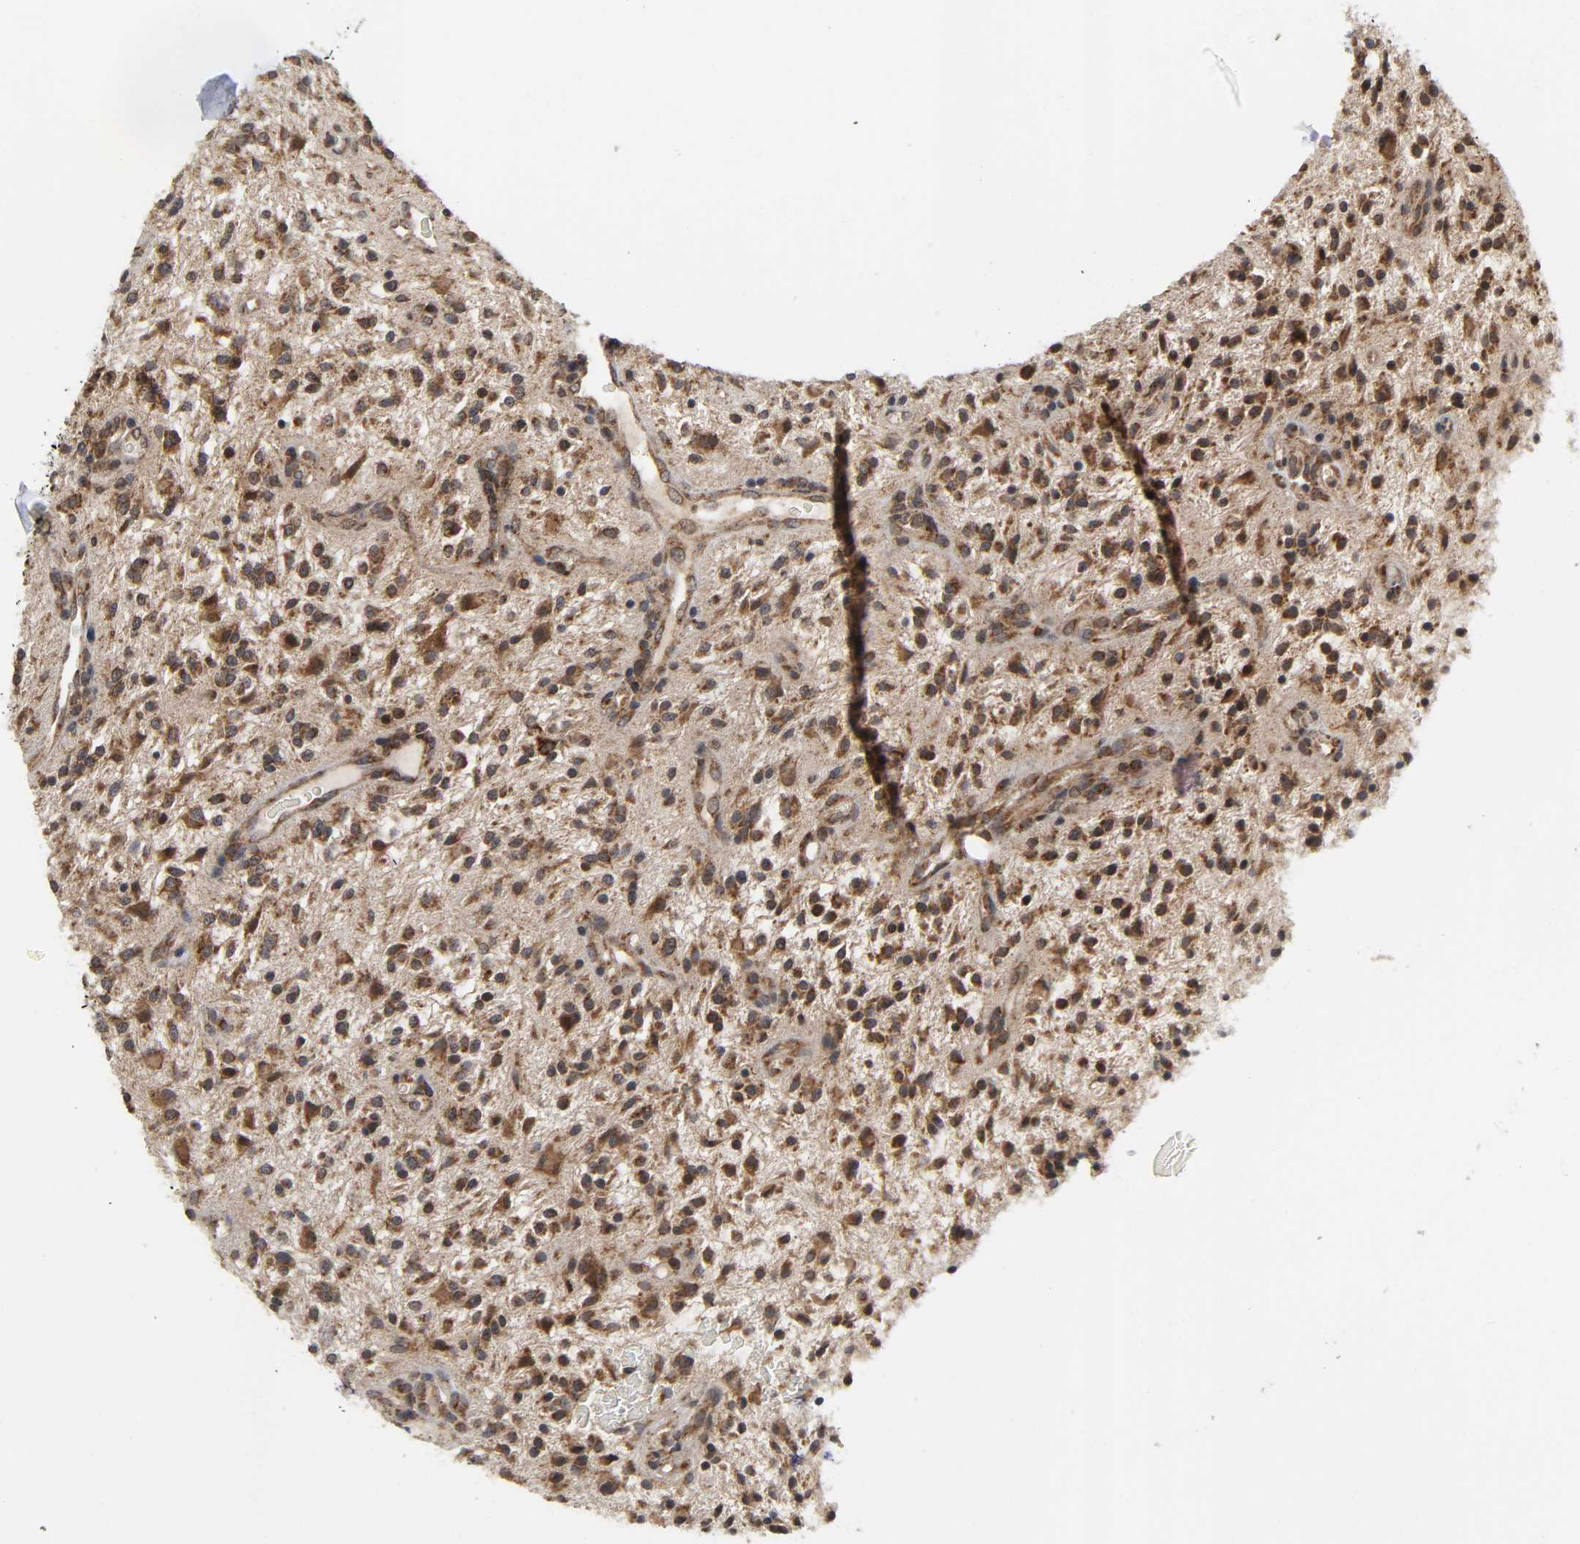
{"staining": {"intensity": "strong", "quantity": ">75%", "location": "cytoplasmic/membranous"}, "tissue": "glioma", "cell_type": "Tumor cells", "image_type": "cancer", "snomed": [{"axis": "morphology", "description": "Glioma, malignant, NOS"}, {"axis": "topography", "description": "Cerebellum"}], "caption": "This is an image of immunohistochemistry (IHC) staining of glioma, which shows strong staining in the cytoplasmic/membranous of tumor cells.", "gene": "SLC30A9", "patient": {"sex": "female", "age": 10}}